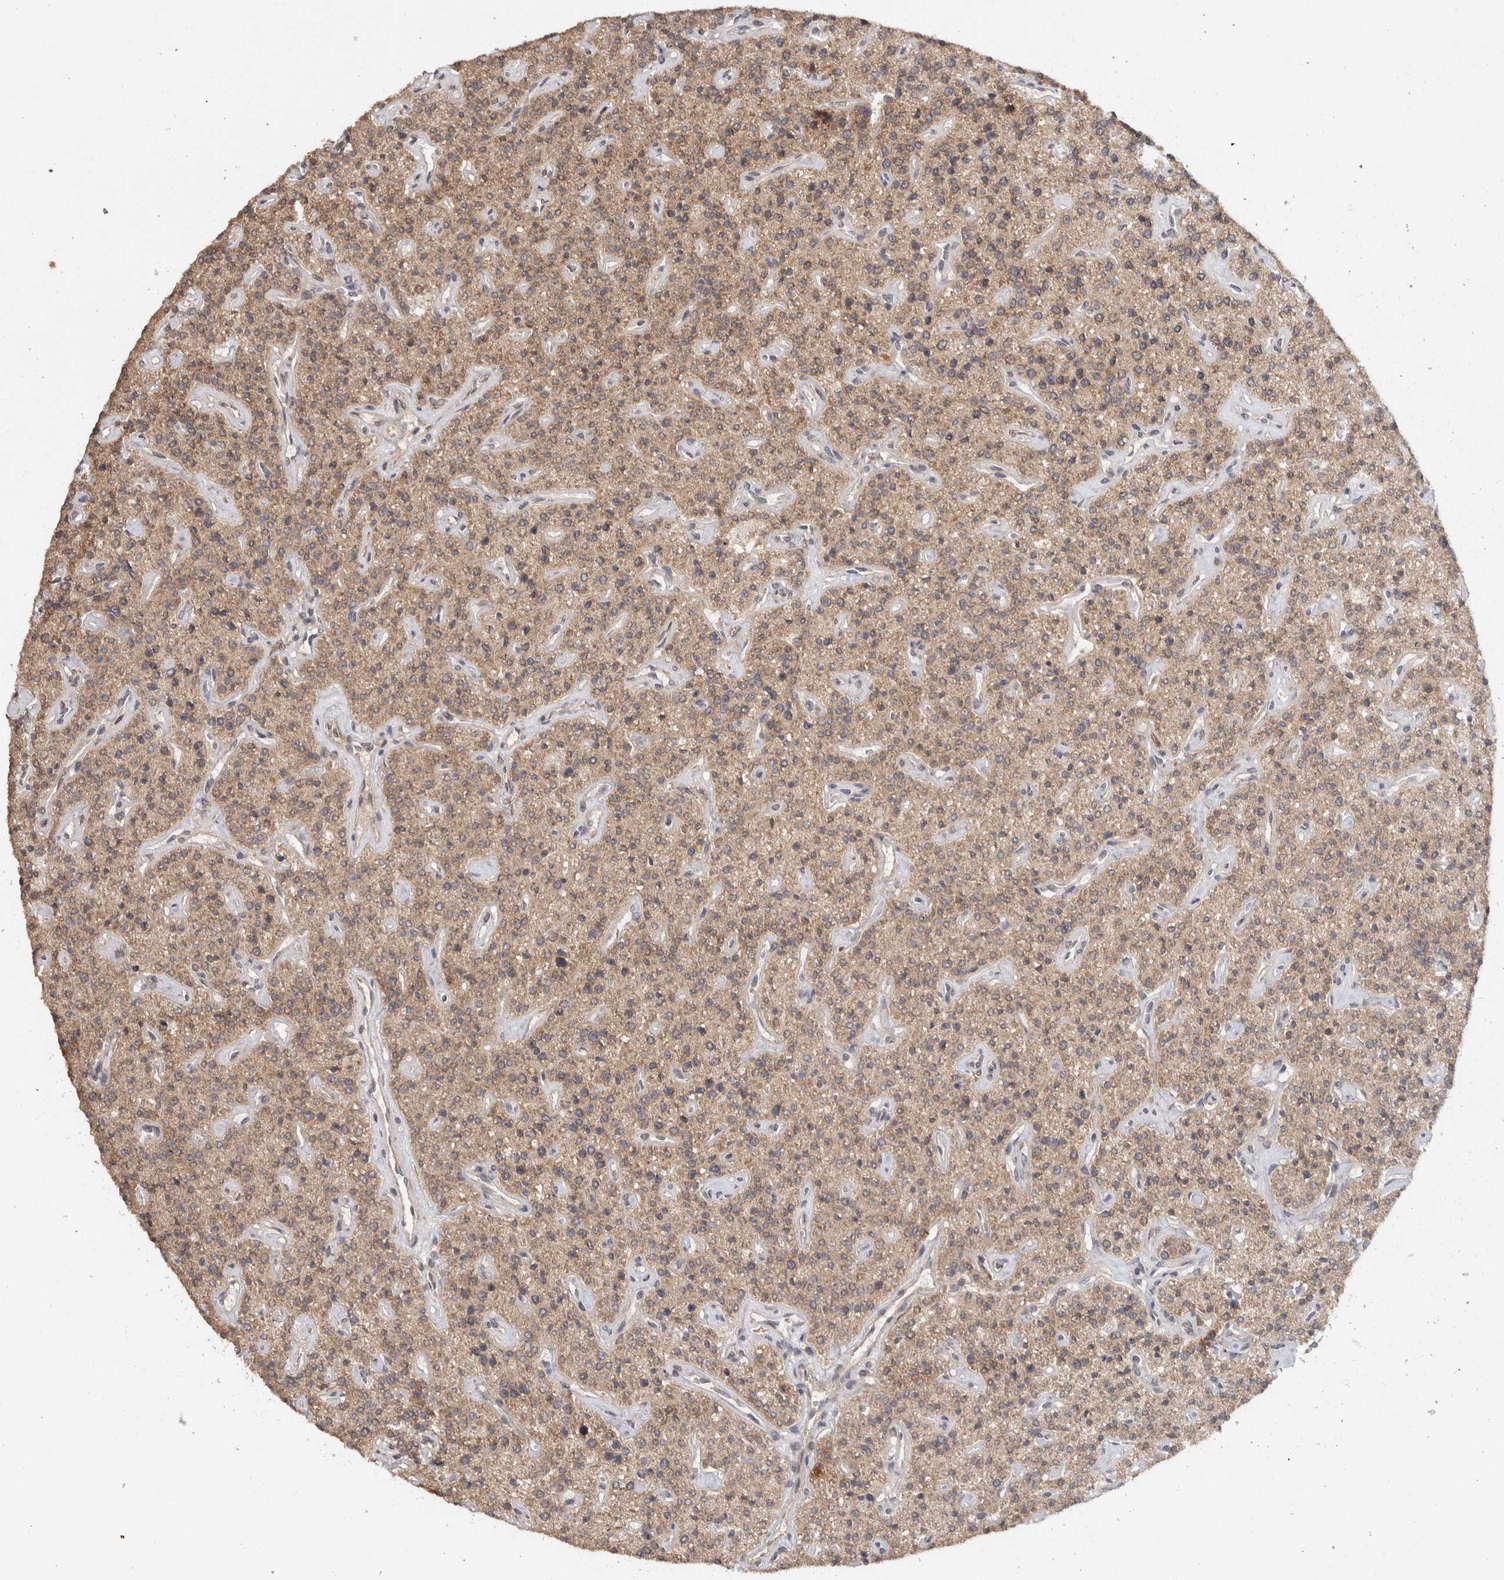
{"staining": {"intensity": "moderate", "quantity": ">75%", "location": "cytoplasmic/membranous"}, "tissue": "parathyroid gland", "cell_type": "Glandular cells", "image_type": "normal", "snomed": [{"axis": "morphology", "description": "Normal tissue, NOS"}, {"axis": "topography", "description": "Parathyroid gland"}], "caption": "A high-resolution histopathology image shows immunohistochemistry staining of unremarkable parathyroid gland, which reveals moderate cytoplasmic/membranous expression in about >75% of glandular cells. Immunohistochemistry (ihc) stains the protein of interest in brown and the nuclei are stained blue.", "gene": "HMOX2", "patient": {"sex": "male", "age": 46}}